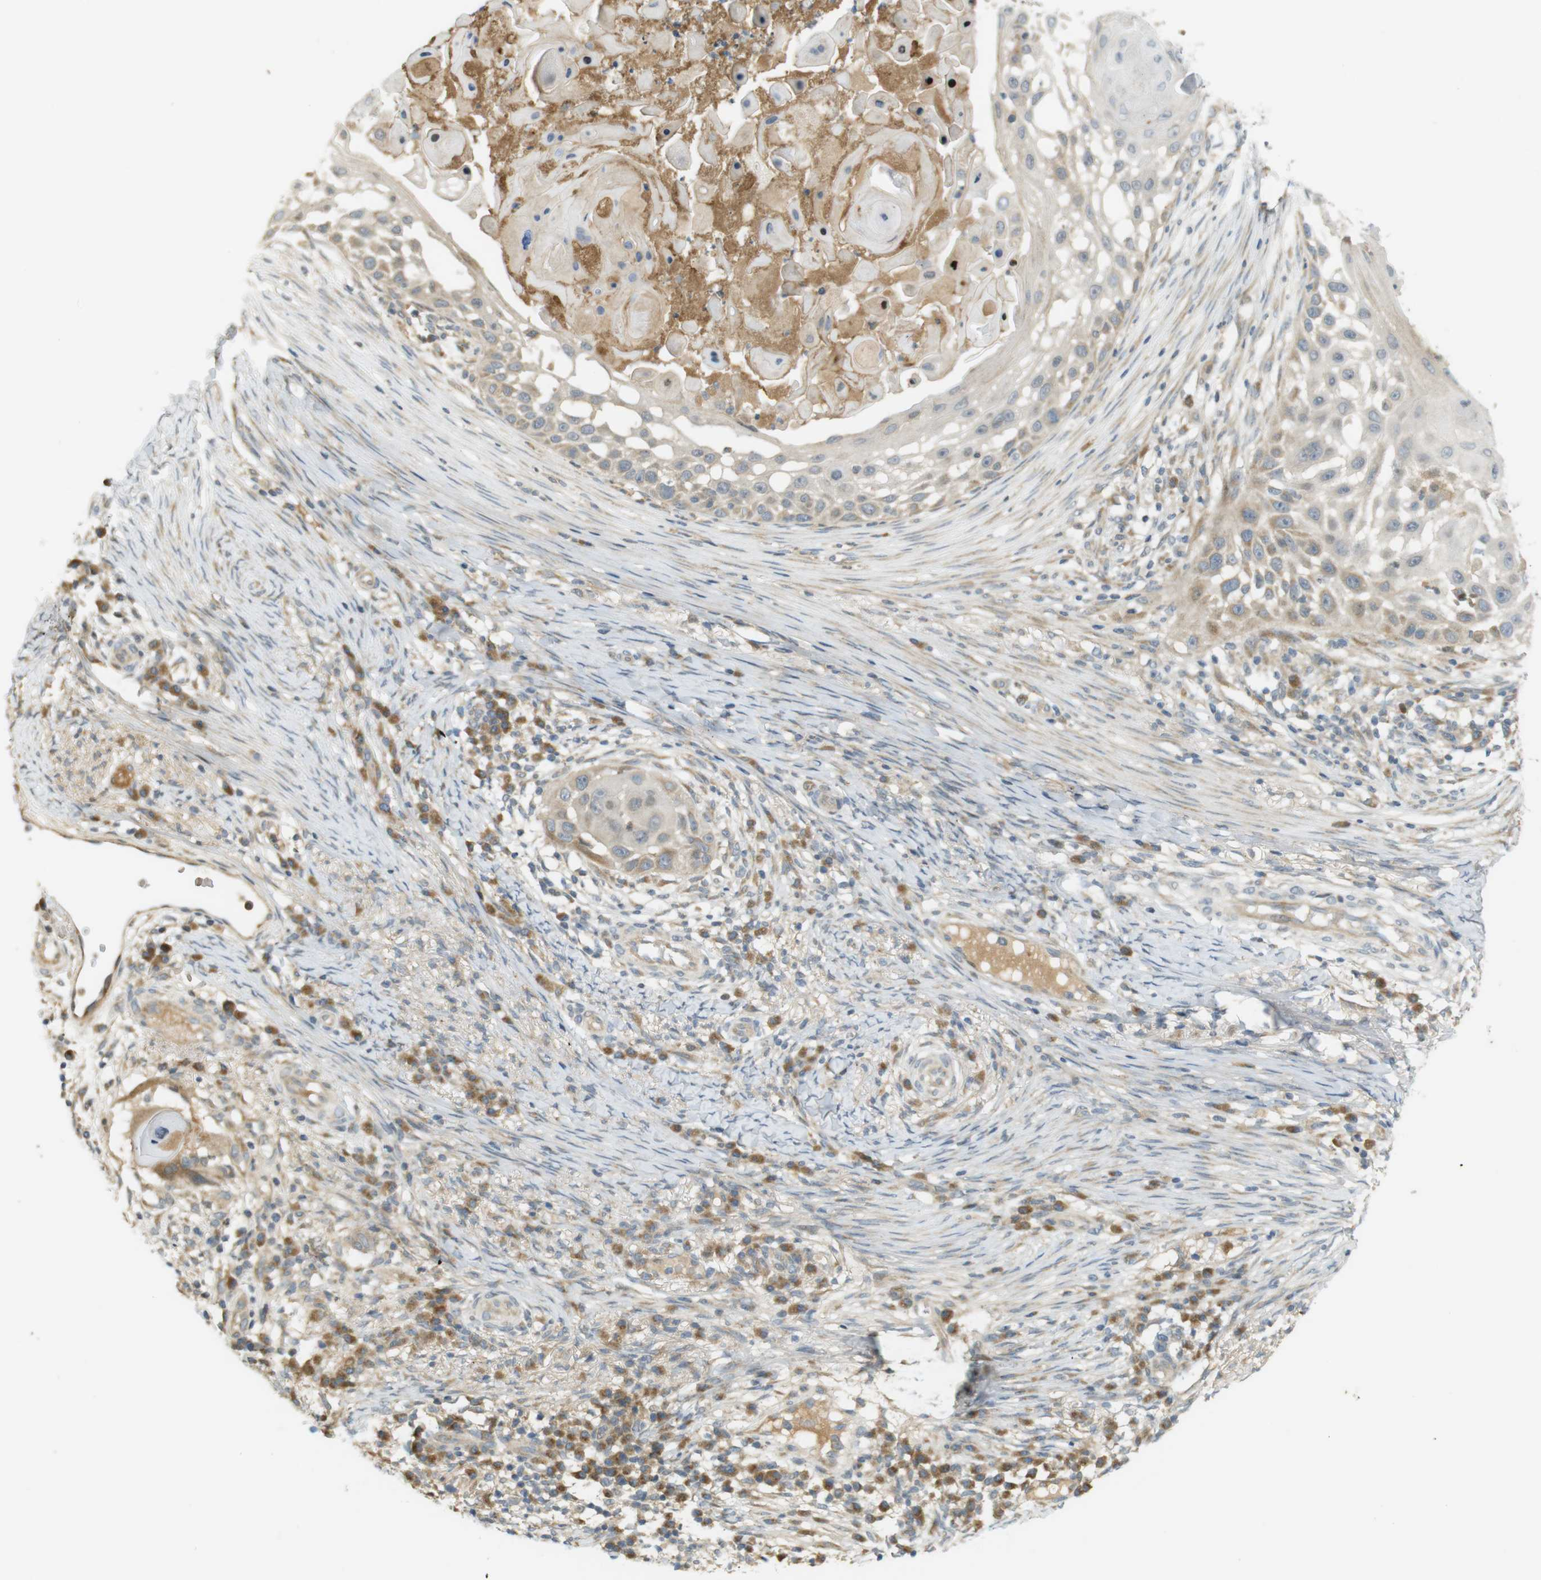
{"staining": {"intensity": "weak", "quantity": "25%-75%", "location": "cytoplasmic/membranous"}, "tissue": "skin cancer", "cell_type": "Tumor cells", "image_type": "cancer", "snomed": [{"axis": "morphology", "description": "Squamous cell carcinoma, NOS"}, {"axis": "topography", "description": "Skin"}], "caption": "Protein expression analysis of skin squamous cell carcinoma displays weak cytoplasmic/membranous staining in approximately 25%-75% of tumor cells.", "gene": "CLRN3", "patient": {"sex": "female", "age": 44}}